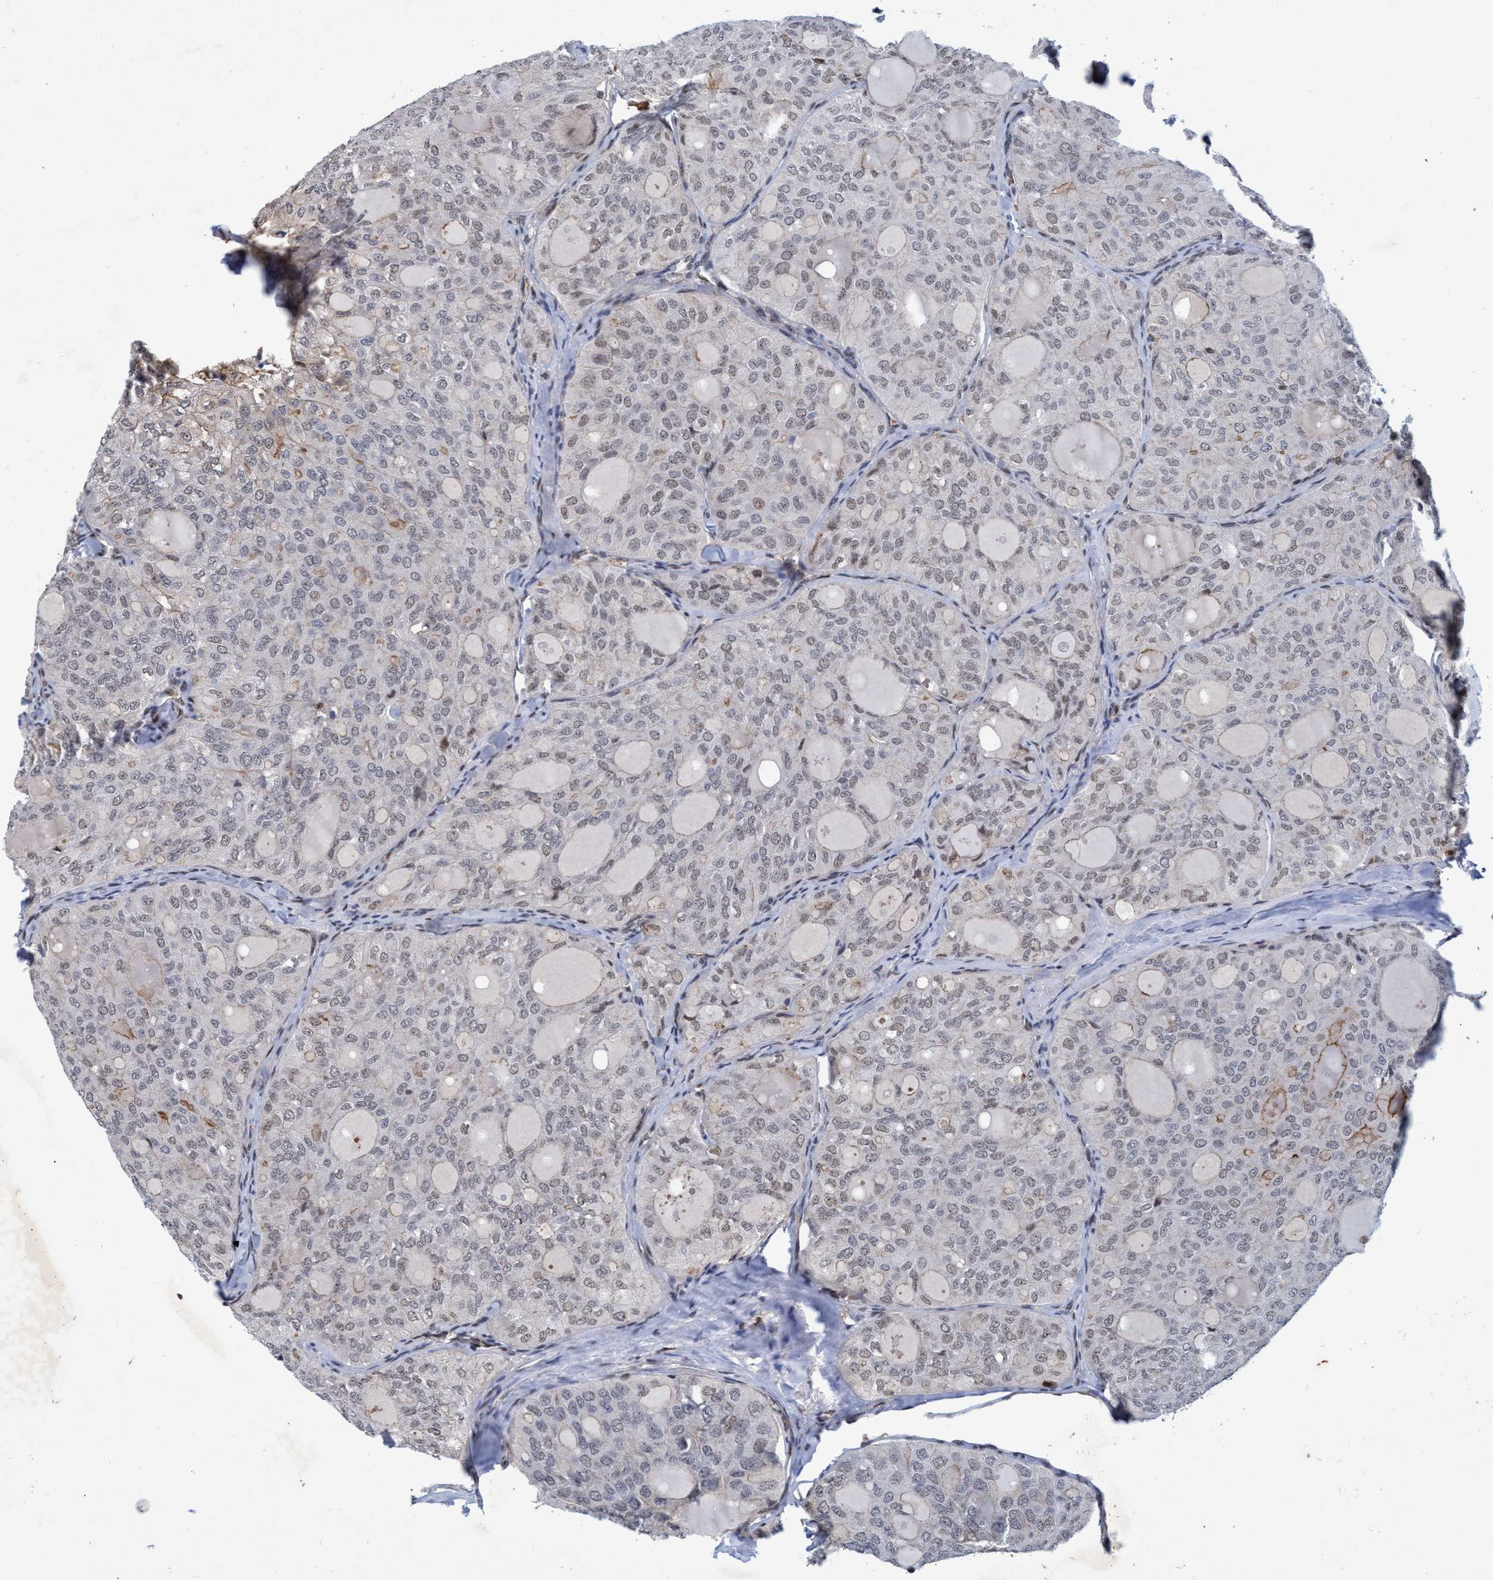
{"staining": {"intensity": "weak", "quantity": "<25%", "location": "nuclear"}, "tissue": "thyroid cancer", "cell_type": "Tumor cells", "image_type": "cancer", "snomed": [{"axis": "morphology", "description": "Follicular adenoma carcinoma, NOS"}, {"axis": "topography", "description": "Thyroid gland"}], "caption": "Protein analysis of follicular adenoma carcinoma (thyroid) displays no significant positivity in tumor cells.", "gene": "GTF2F1", "patient": {"sex": "male", "age": 75}}